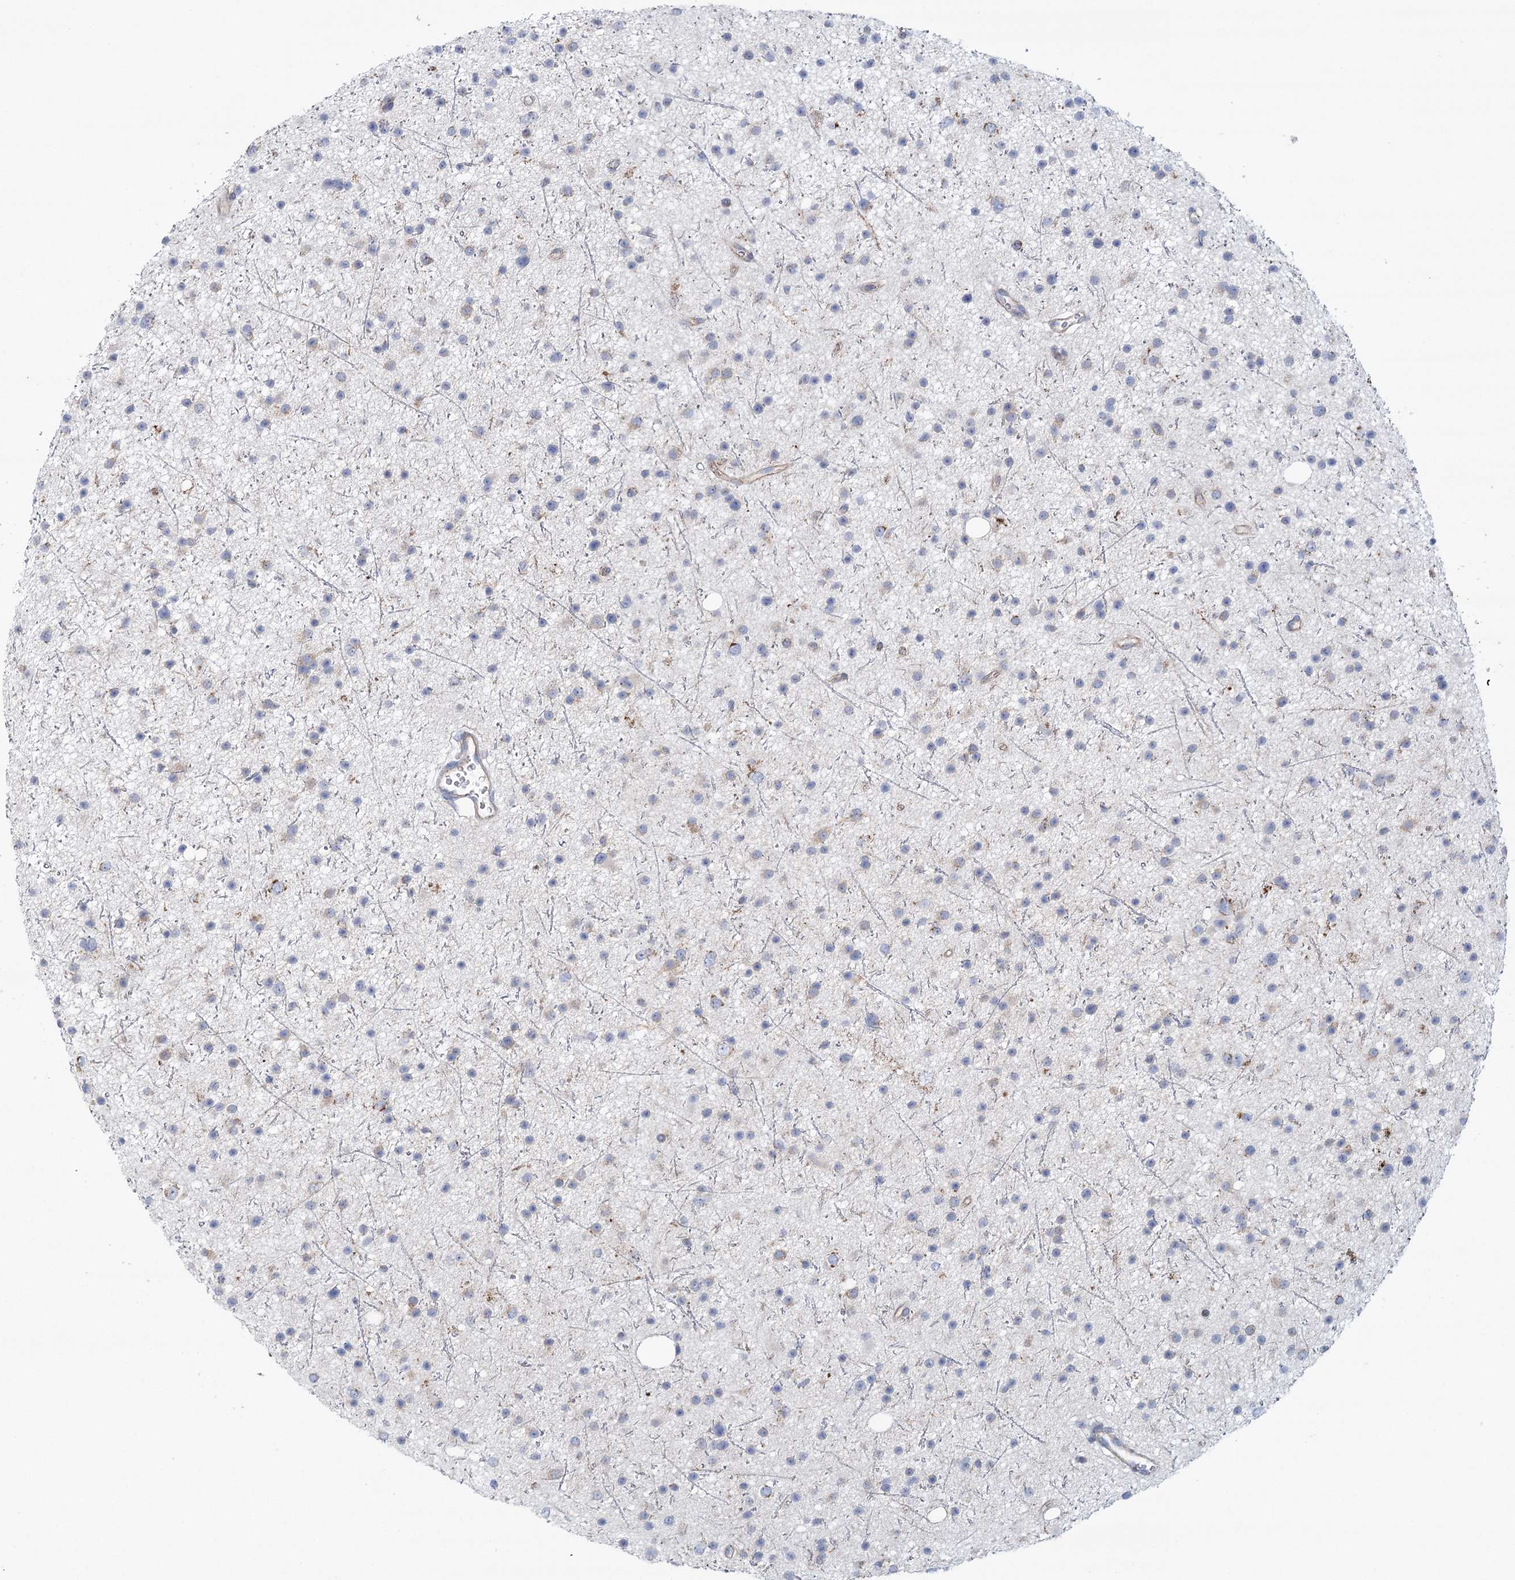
{"staining": {"intensity": "negative", "quantity": "none", "location": "none"}, "tissue": "glioma", "cell_type": "Tumor cells", "image_type": "cancer", "snomed": [{"axis": "morphology", "description": "Glioma, malignant, Low grade"}, {"axis": "topography", "description": "Cerebral cortex"}], "caption": "A high-resolution histopathology image shows immunohistochemistry staining of glioma, which exhibits no significant expression in tumor cells.", "gene": "SNX7", "patient": {"sex": "female", "age": 39}}